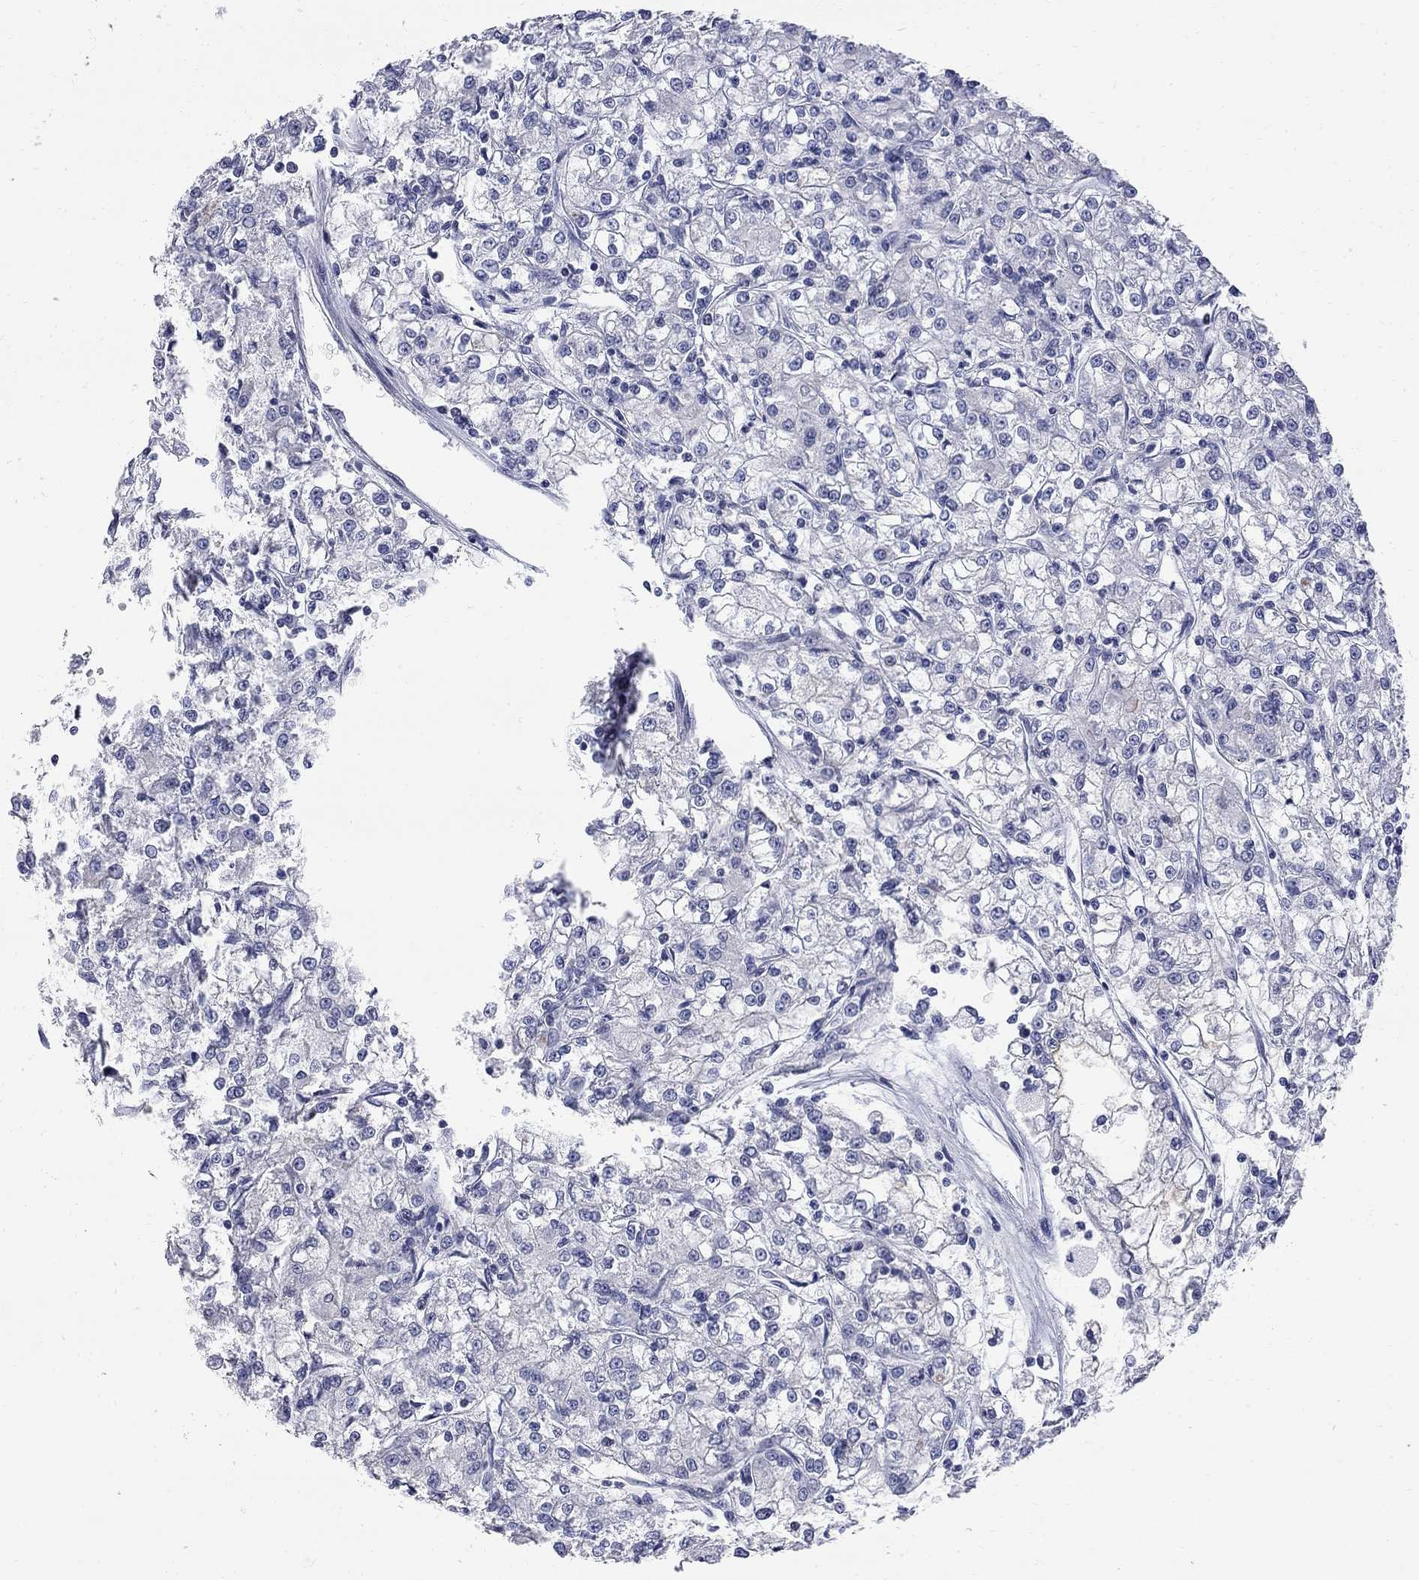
{"staining": {"intensity": "negative", "quantity": "none", "location": "none"}, "tissue": "renal cancer", "cell_type": "Tumor cells", "image_type": "cancer", "snomed": [{"axis": "morphology", "description": "Adenocarcinoma, NOS"}, {"axis": "topography", "description": "Kidney"}], "caption": "Image shows no significant protein positivity in tumor cells of renal adenocarcinoma. The staining was performed using DAB to visualize the protein expression in brown, while the nuclei were stained in blue with hematoxylin (Magnification: 20x).", "gene": "GALNT8", "patient": {"sex": "female", "age": 59}}